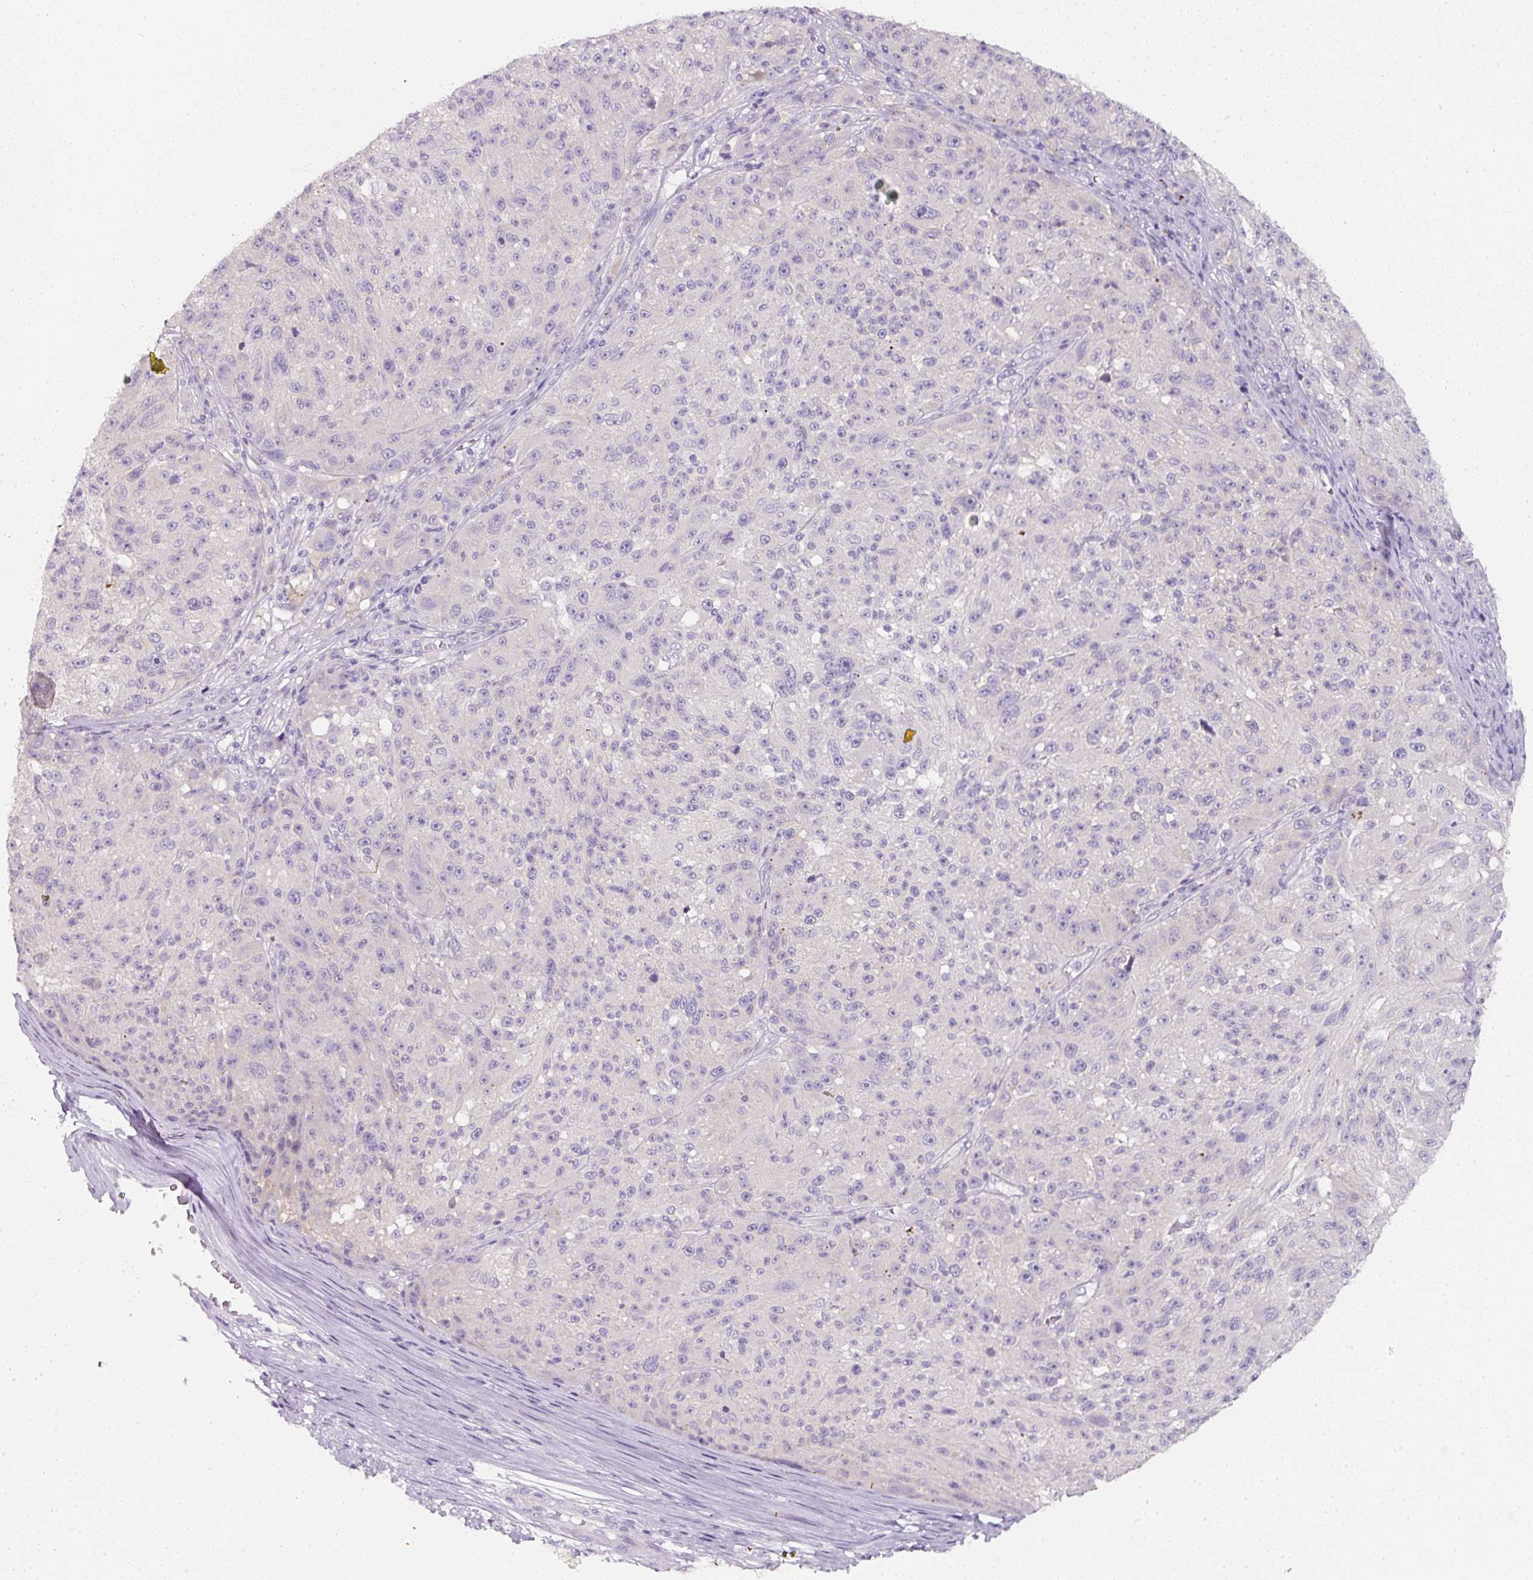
{"staining": {"intensity": "negative", "quantity": "none", "location": "none"}, "tissue": "melanoma", "cell_type": "Tumor cells", "image_type": "cancer", "snomed": [{"axis": "morphology", "description": "Malignant melanoma, NOS"}, {"axis": "topography", "description": "Skin"}], "caption": "Immunohistochemistry image of neoplastic tissue: melanoma stained with DAB (3,3'-diaminobenzidine) demonstrates no significant protein positivity in tumor cells.", "gene": "SLC2A2", "patient": {"sex": "male", "age": 53}}